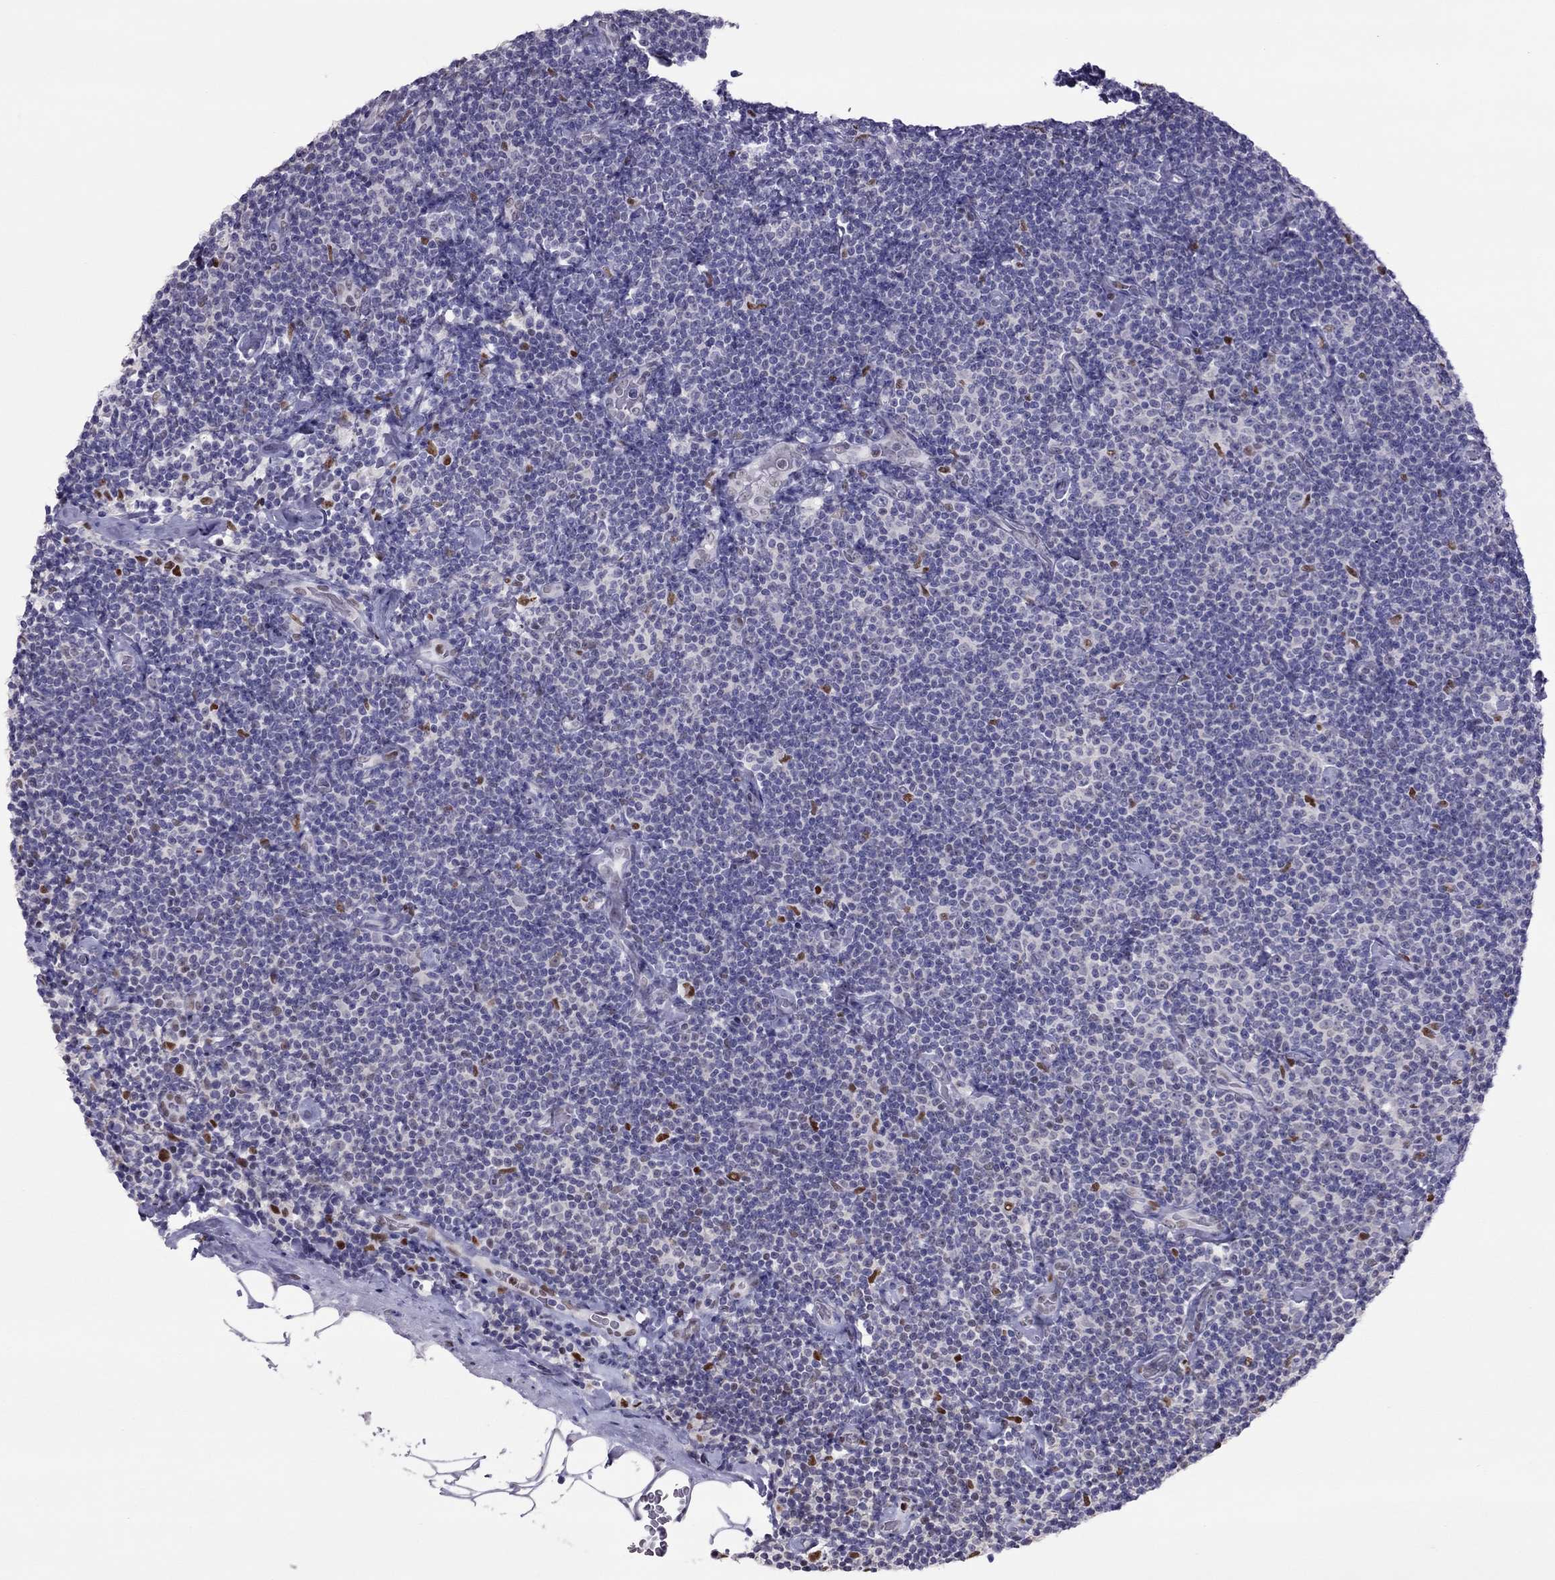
{"staining": {"intensity": "negative", "quantity": "none", "location": "none"}, "tissue": "lymphoma", "cell_type": "Tumor cells", "image_type": "cancer", "snomed": [{"axis": "morphology", "description": "Malignant lymphoma, non-Hodgkin's type, Low grade"}, {"axis": "topography", "description": "Lymph node"}], "caption": "The histopathology image shows no significant staining in tumor cells of malignant lymphoma, non-Hodgkin's type (low-grade).", "gene": "SPINT3", "patient": {"sex": "male", "age": 81}}